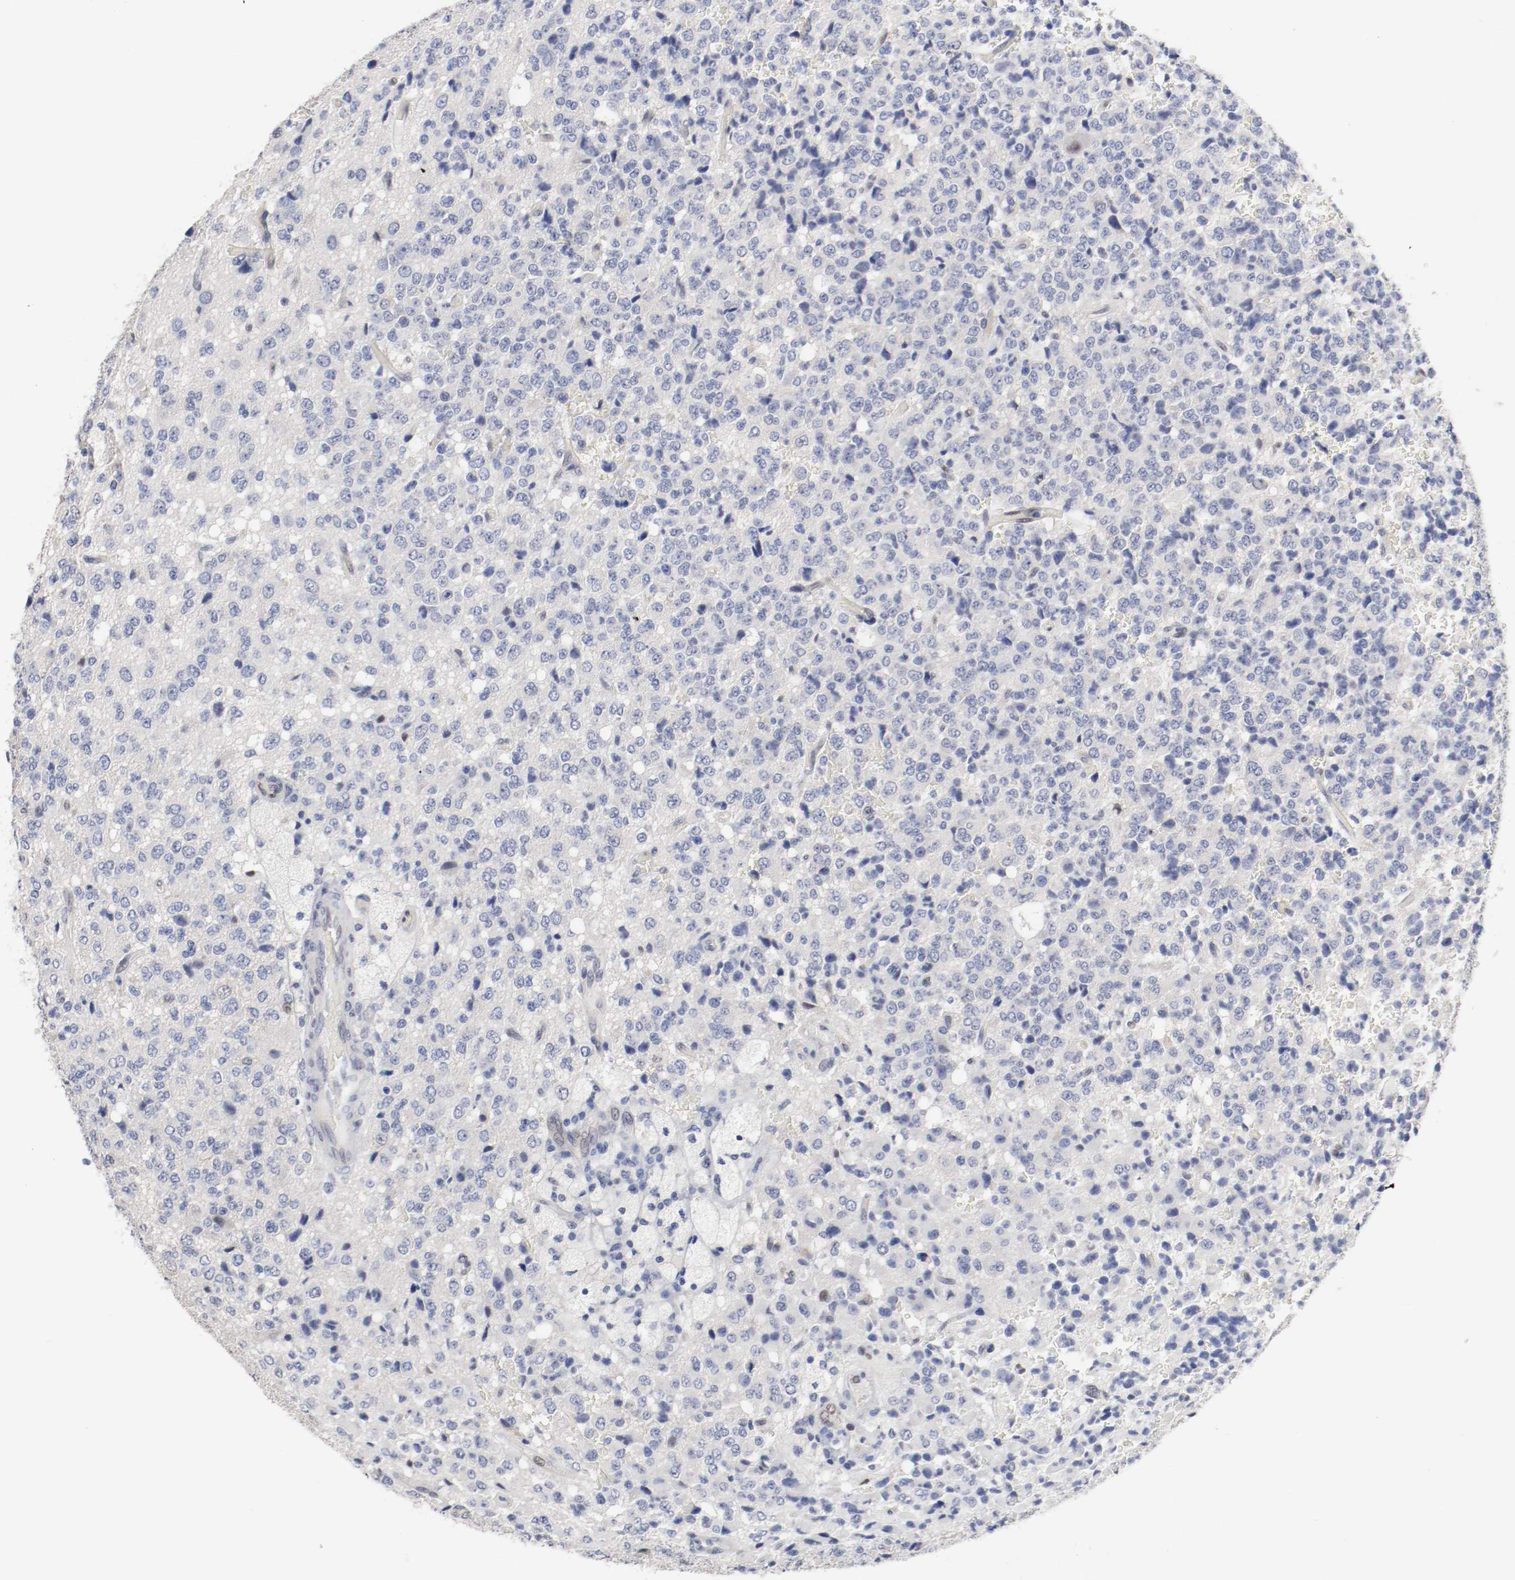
{"staining": {"intensity": "weak", "quantity": "<25%", "location": "nuclear"}, "tissue": "glioma", "cell_type": "Tumor cells", "image_type": "cancer", "snomed": [{"axis": "morphology", "description": "Glioma, malignant, High grade"}, {"axis": "topography", "description": "pancreas cauda"}], "caption": "Photomicrograph shows no significant protein staining in tumor cells of glioma.", "gene": "FOSL2", "patient": {"sex": "male", "age": 60}}